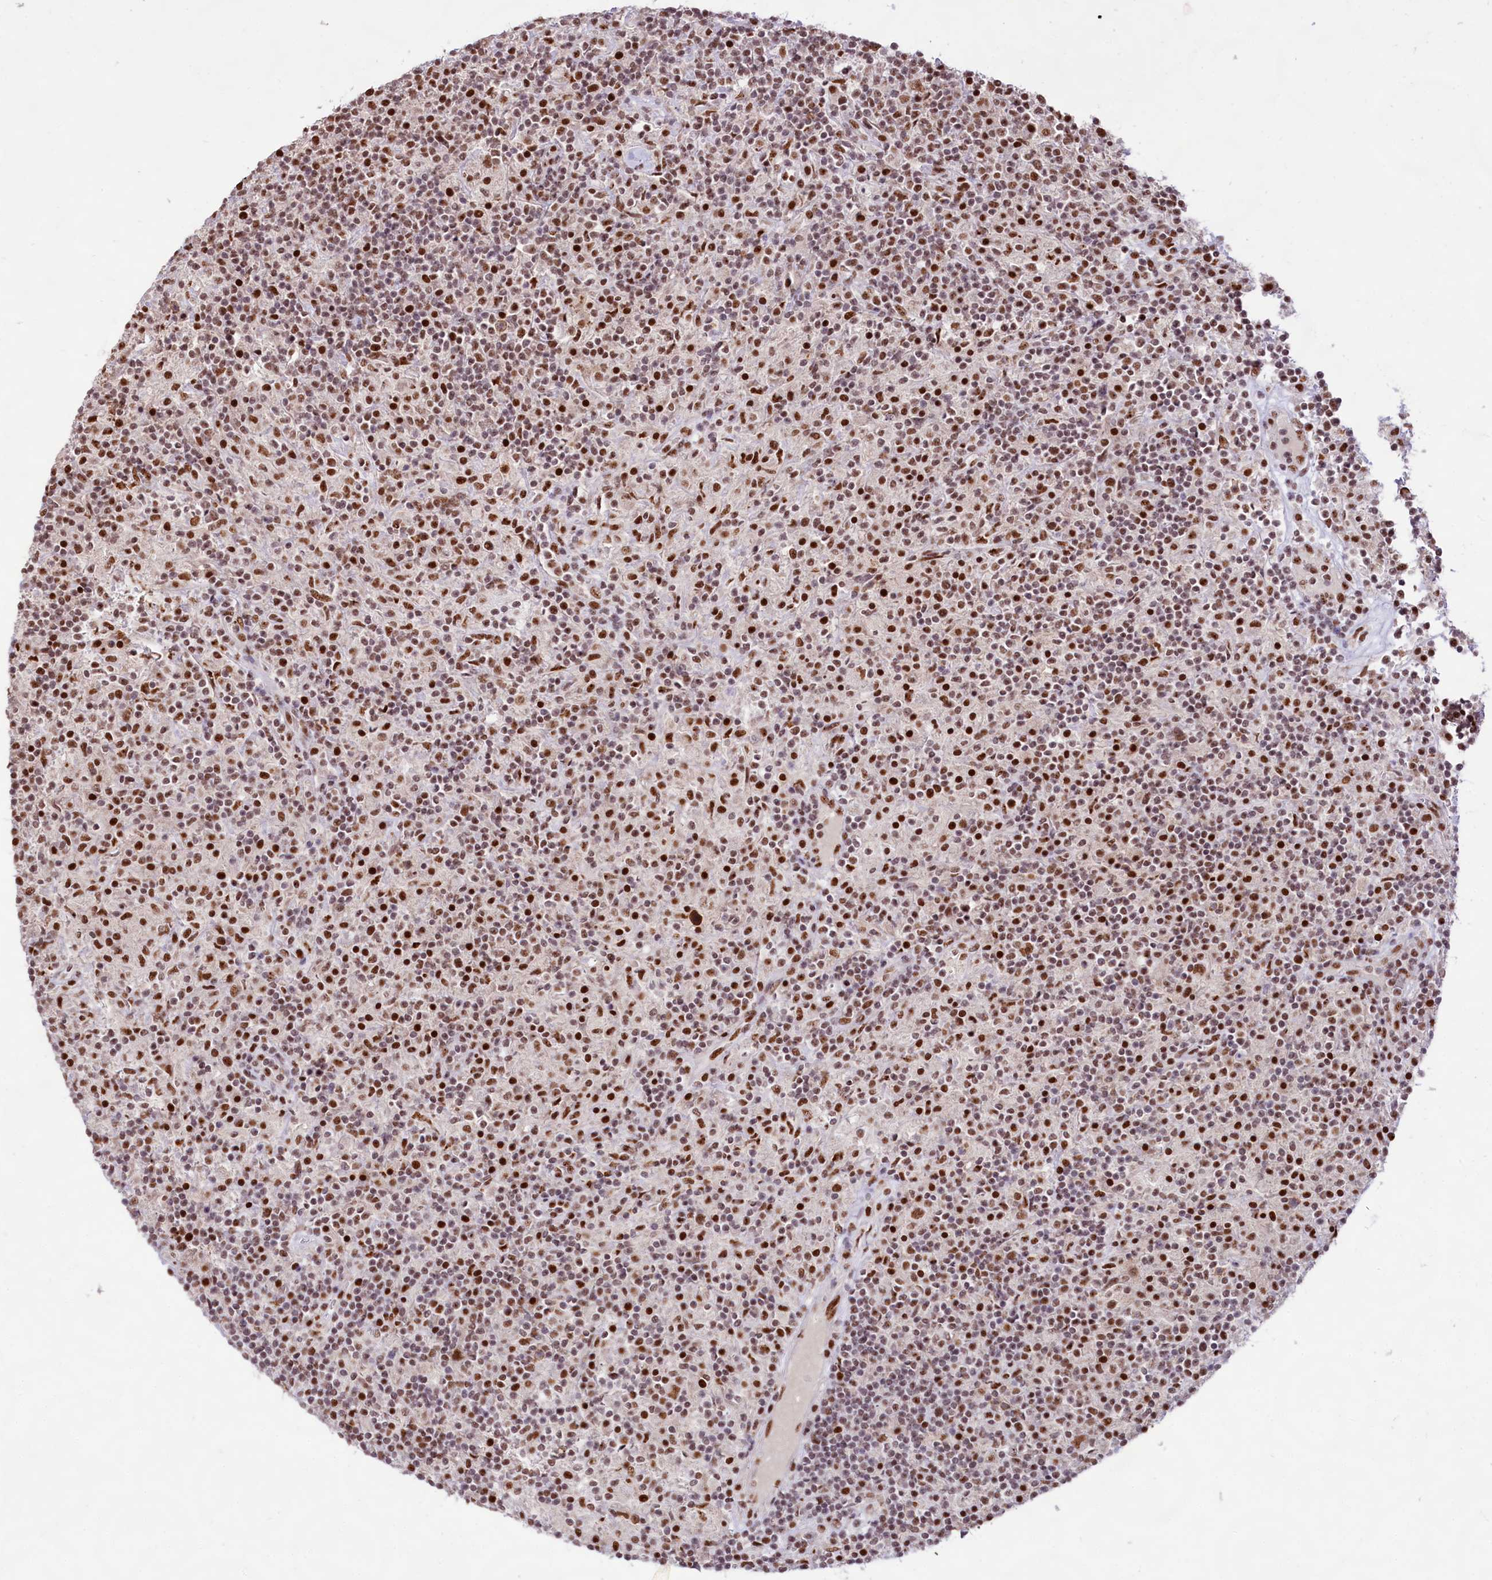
{"staining": {"intensity": "strong", "quantity": ">75%", "location": "nuclear"}, "tissue": "lymphoma", "cell_type": "Tumor cells", "image_type": "cancer", "snomed": [{"axis": "morphology", "description": "Hodgkin's disease, NOS"}, {"axis": "topography", "description": "Lymph node"}], "caption": "Tumor cells reveal strong nuclear positivity in approximately >75% of cells in lymphoma. Immunohistochemistry (ihc) stains the protein of interest in brown and the nuclei are stained blue.", "gene": "HIRA", "patient": {"sex": "male", "age": 70}}